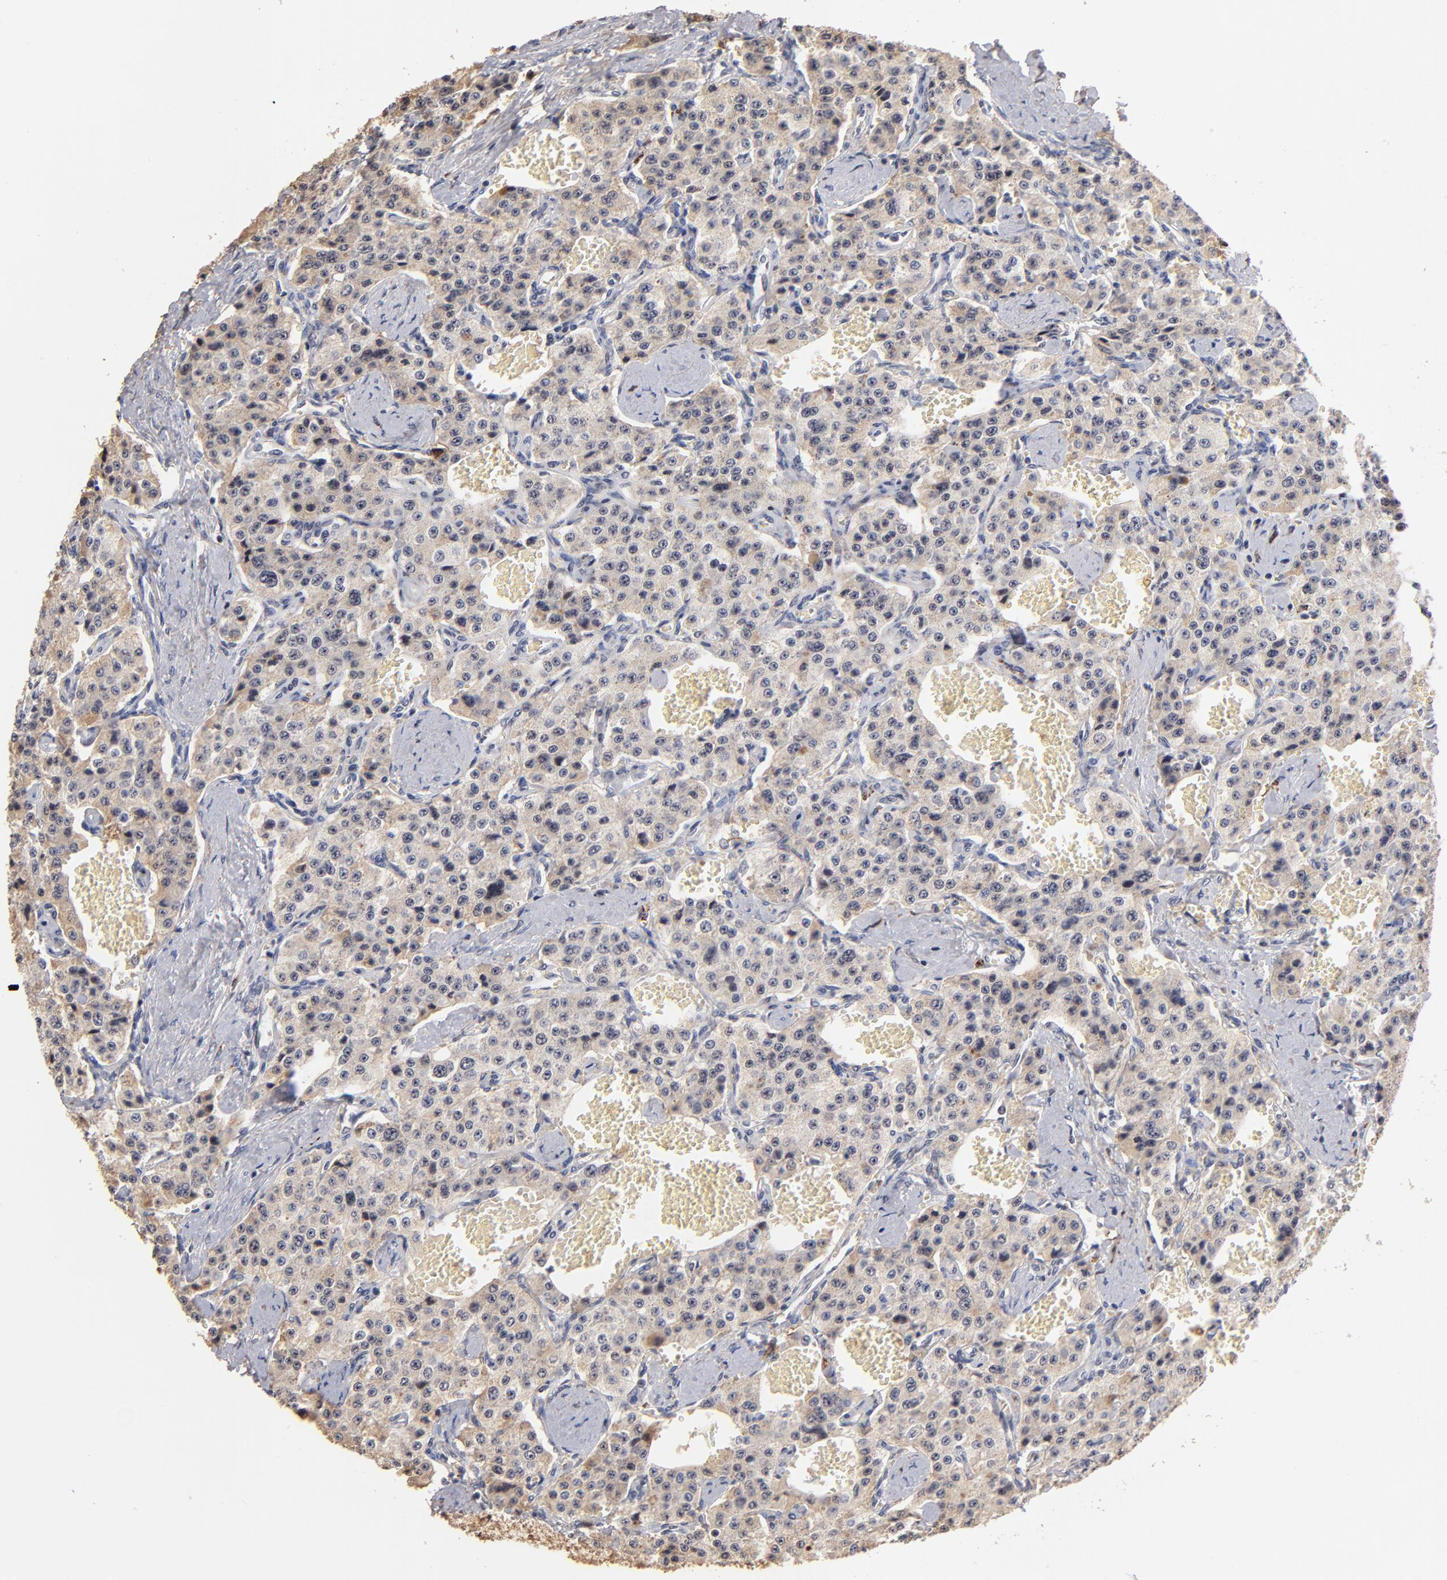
{"staining": {"intensity": "moderate", "quantity": ">75%", "location": "cytoplasmic/membranous"}, "tissue": "carcinoid", "cell_type": "Tumor cells", "image_type": "cancer", "snomed": [{"axis": "morphology", "description": "Carcinoid, malignant, NOS"}, {"axis": "topography", "description": "Small intestine"}], "caption": "This image exhibits IHC staining of carcinoid (malignant), with medium moderate cytoplasmic/membranous expression in approximately >75% of tumor cells.", "gene": "ZNF146", "patient": {"sex": "male", "age": 52}}